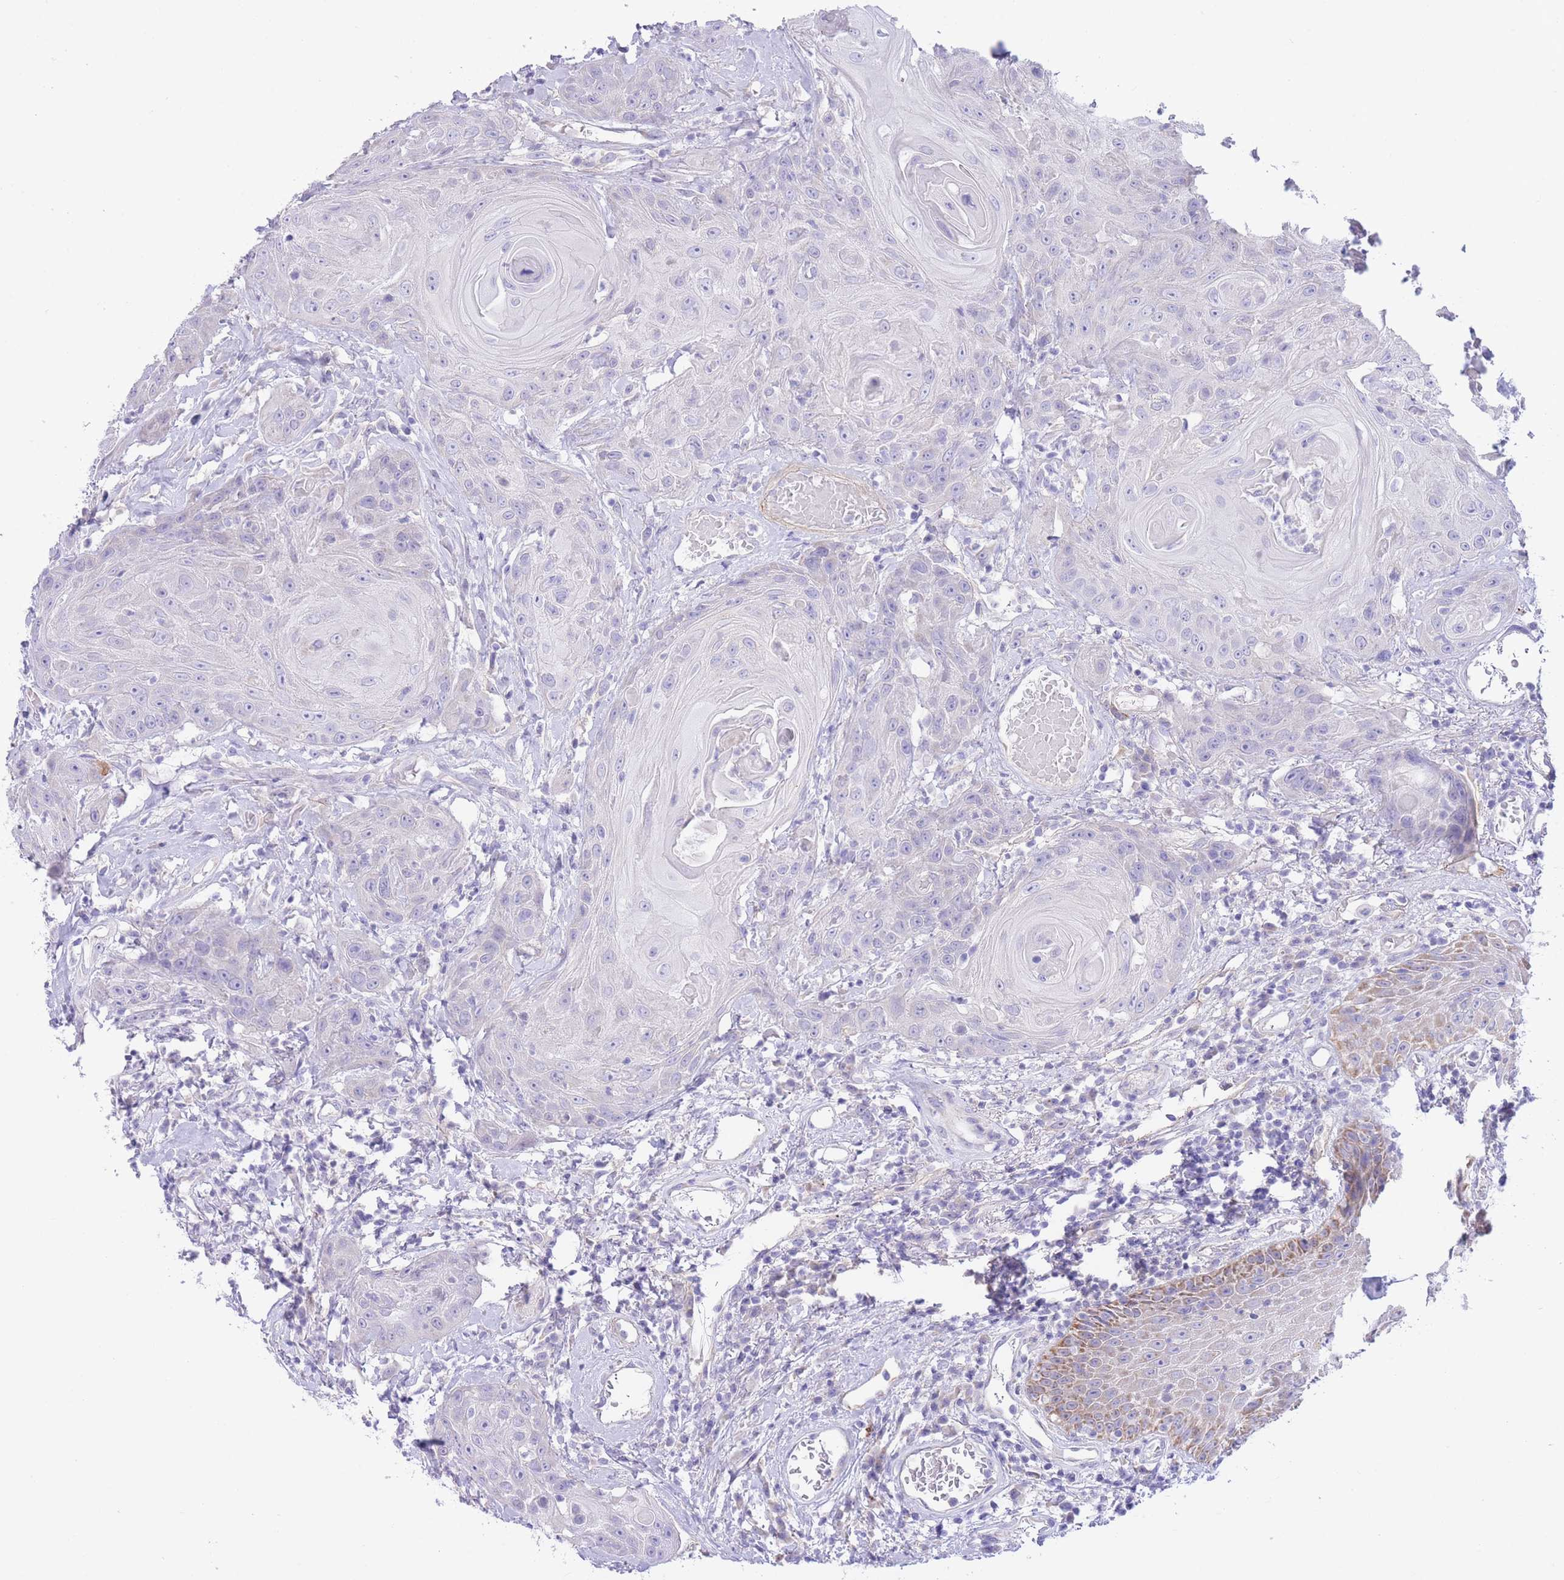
{"staining": {"intensity": "negative", "quantity": "none", "location": "none"}, "tissue": "head and neck cancer", "cell_type": "Tumor cells", "image_type": "cancer", "snomed": [{"axis": "morphology", "description": "Squamous cell carcinoma, NOS"}, {"axis": "topography", "description": "Head-Neck"}], "caption": "An IHC micrograph of squamous cell carcinoma (head and neck) is shown. There is no staining in tumor cells of squamous cell carcinoma (head and neck).", "gene": "PGM1", "patient": {"sex": "female", "age": 59}}